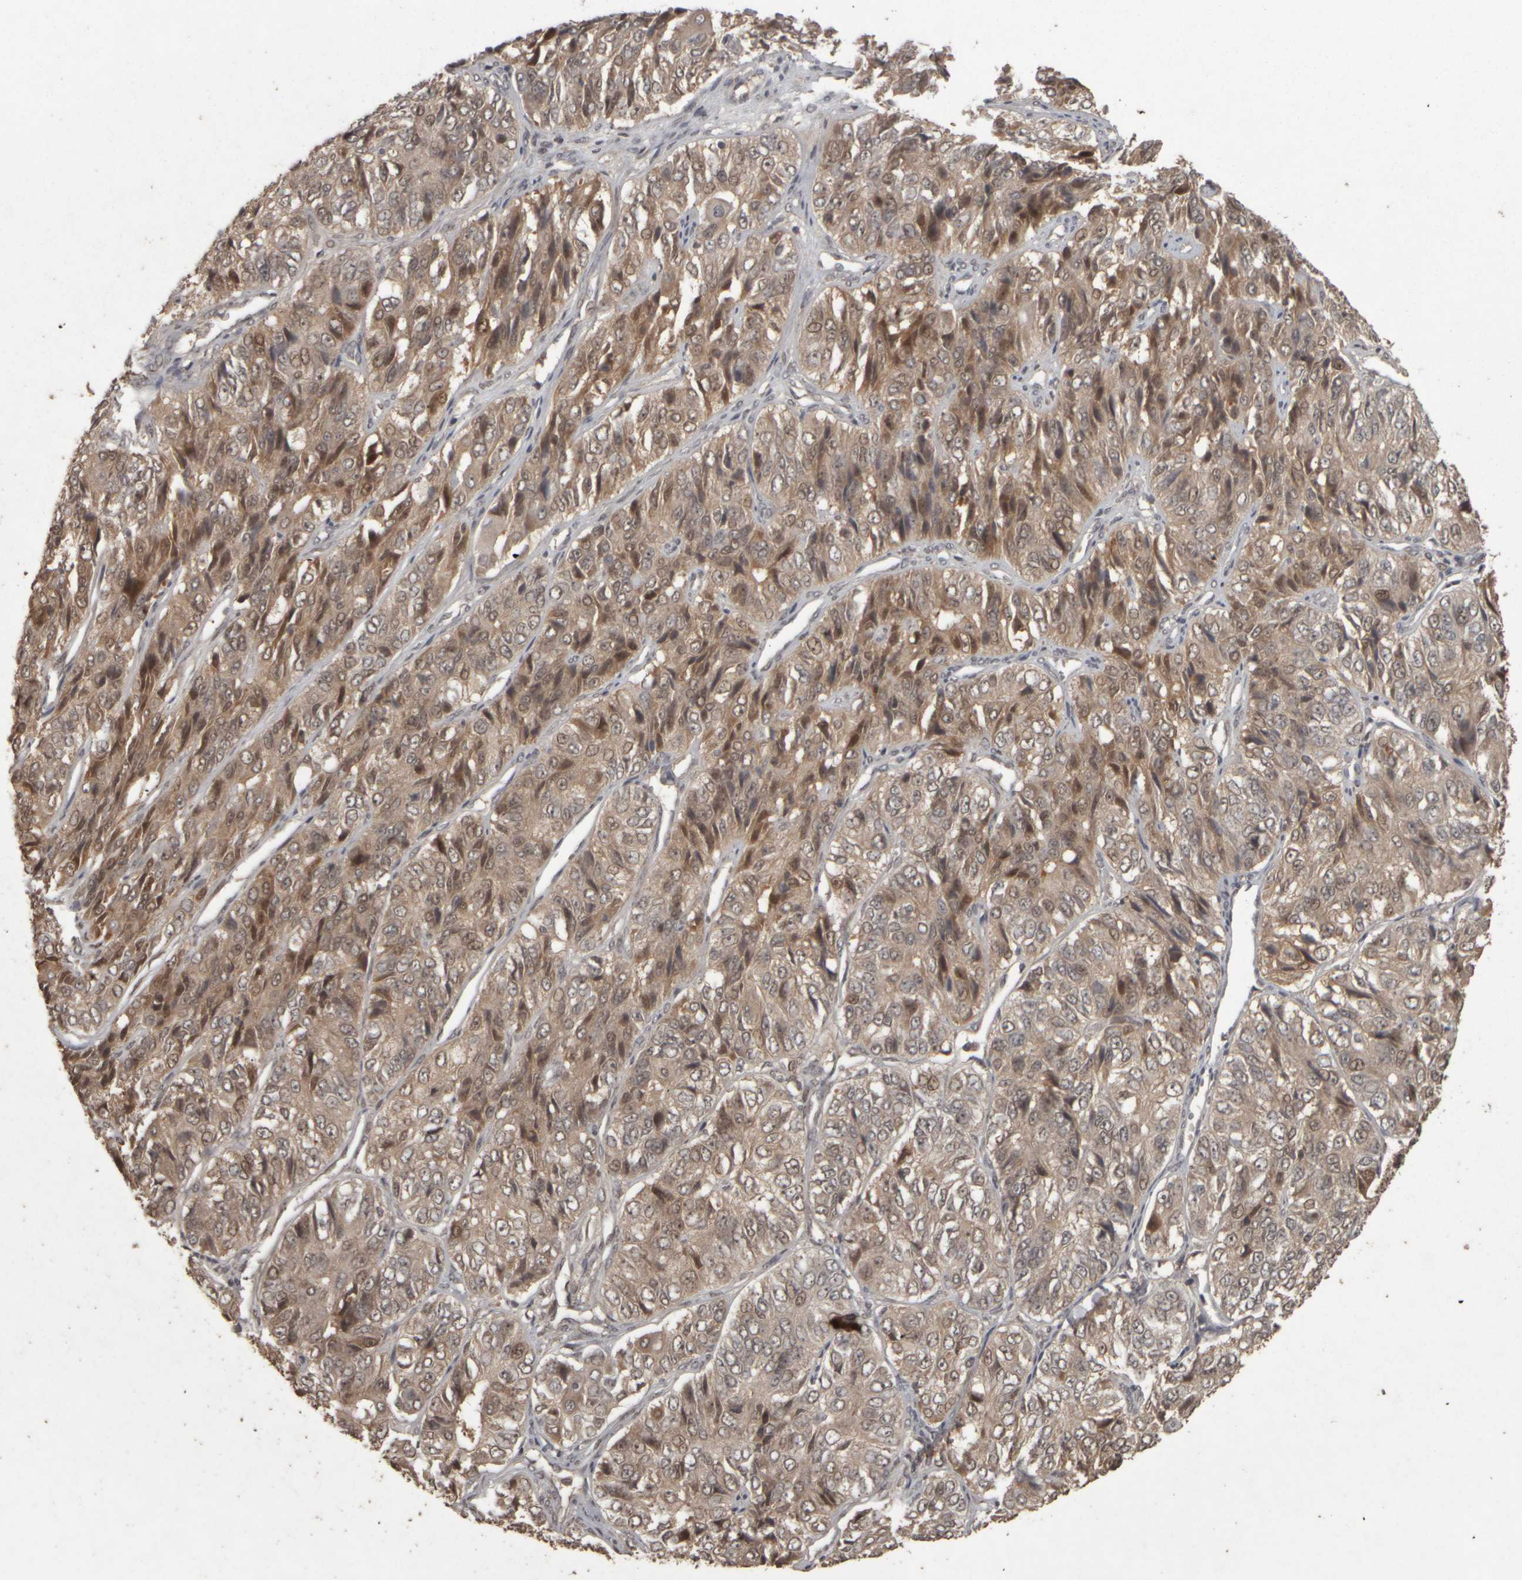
{"staining": {"intensity": "moderate", "quantity": ">75%", "location": "cytoplasmic/membranous,nuclear"}, "tissue": "ovarian cancer", "cell_type": "Tumor cells", "image_type": "cancer", "snomed": [{"axis": "morphology", "description": "Carcinoma, endometroid"}, {"axis": "topography", "description": "Ovary"}], "caption": "Protein expression analysis of human endometroid carcinoma (ovarian) reveals moderate cytoplasmic/membranous and nuclear positivity in approximately >75% of tumor cells.", "gene": "ACO1", "patient": {"sex": "female", "age": 51}}